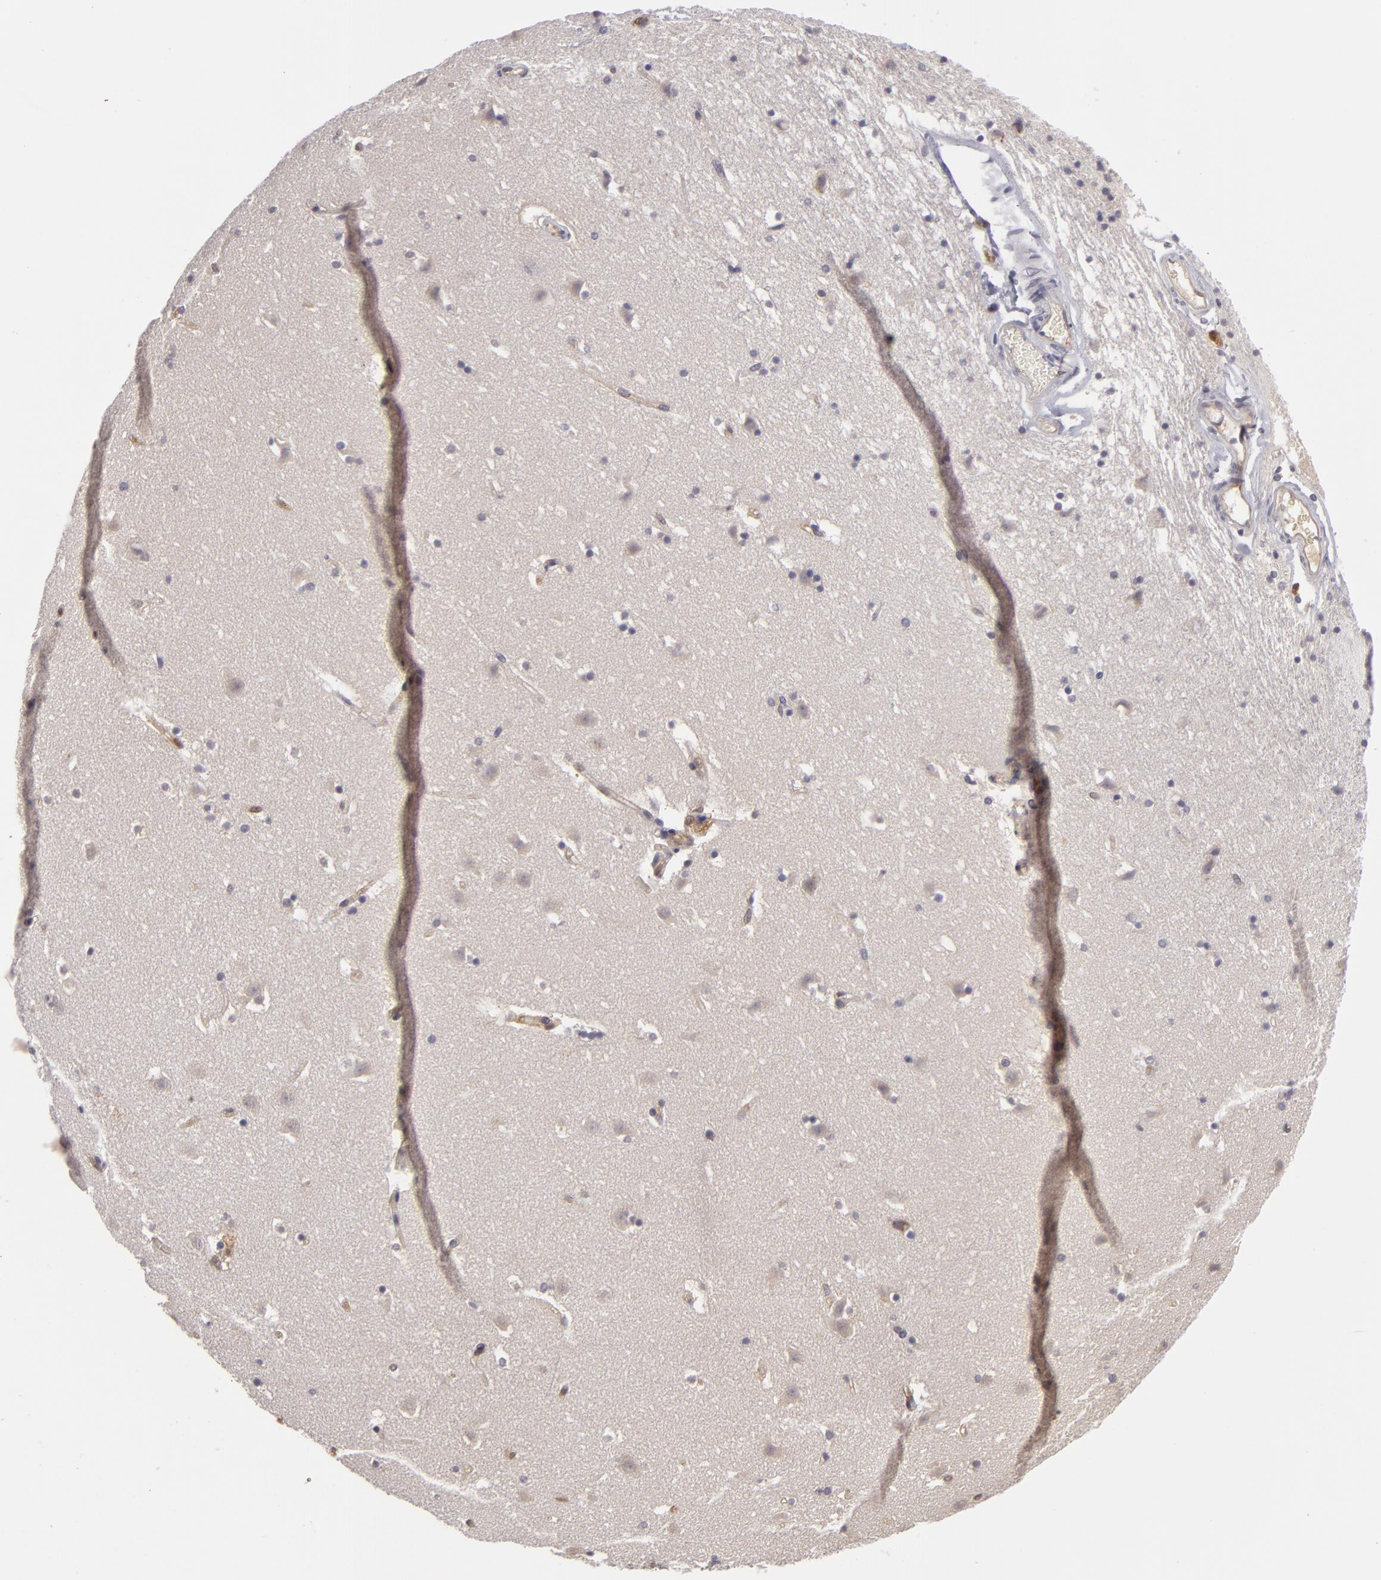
{"staining": {"intensity": "weak", "quantity": "<25%", "location": "cytoplasmic/membranous"}, "tissue": "caudate", "cell_type": "Glial cells", "image_type": "normal", "snomed": [{"axis": "morphology", "description": "Normal tissue, NOS"}, {"axis": "topography", "description": "Lateral ventricle wall"}], "caption": "The image demonstrates no significant expression in glial cells of caudate.", "gene": "ZNF229", "patient": {"sex": "male", "age": 45}}